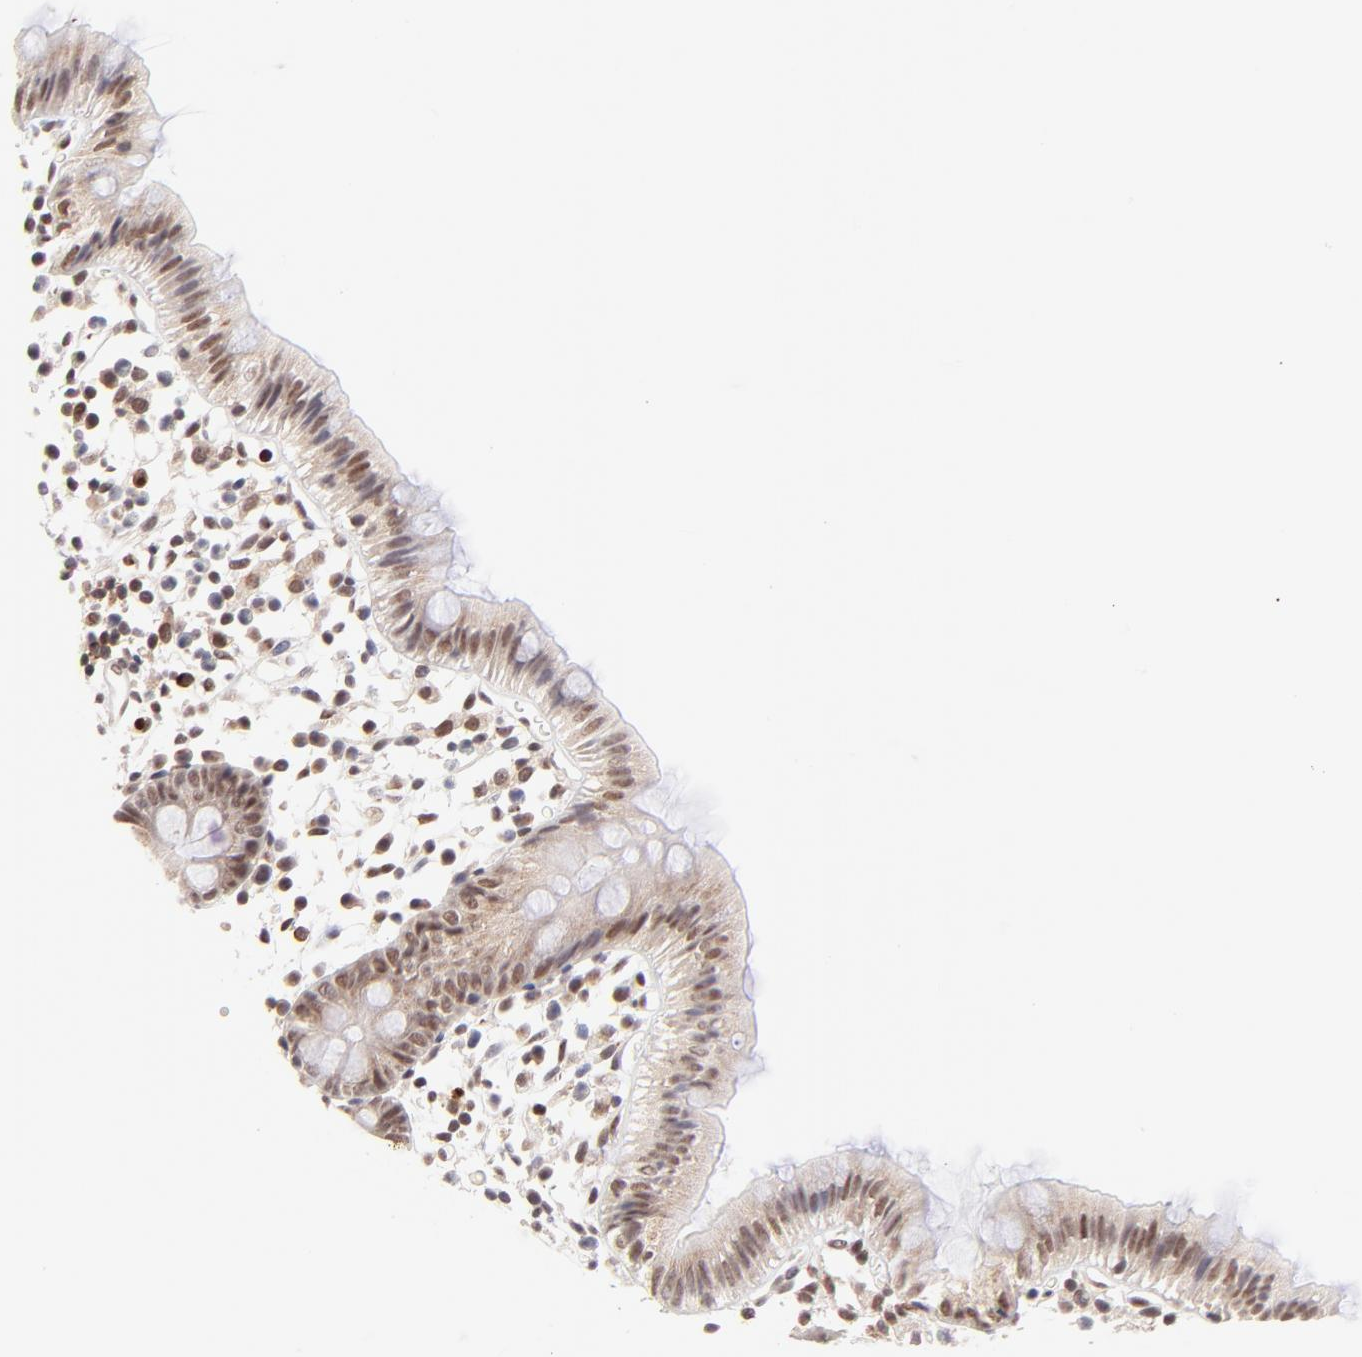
{"staining": {"intensity": "weak", "quantity": "<25%", "location": "nuclear"}, "tissue": "colon", "cell_type": "Endothelial cells", "image_type": "normal", "snomed": [{"axis": "morphology", "description": "Normal tissue, NOS"}, {"axis": "topography", "description": "Colon"}], "caption": "IHC image of benign human colon stained for a protein (brown), which shows no staining in endothelial cells.", "gene": "MED12", "patient": {"sex": "male", "age": 14}}